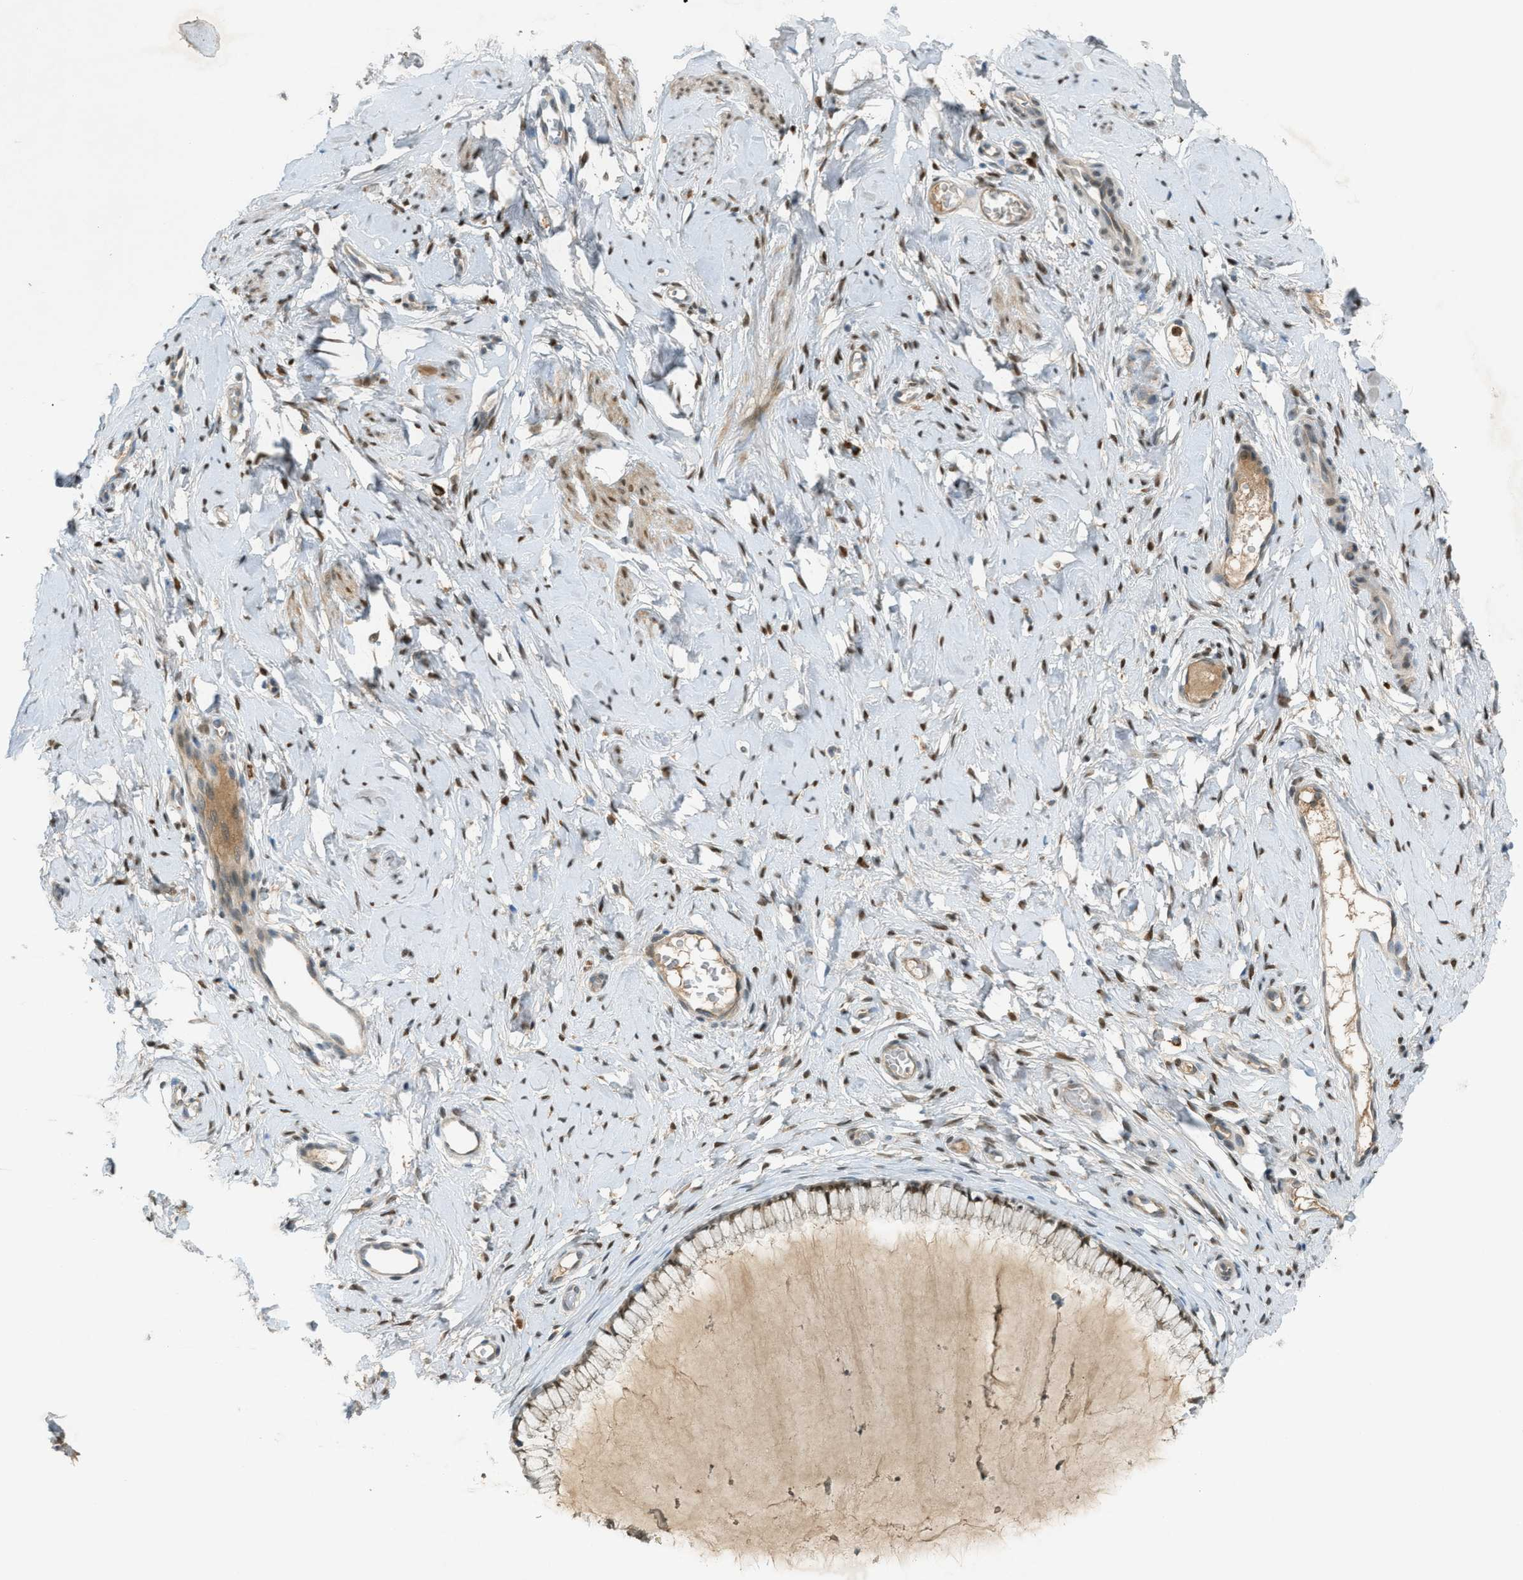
{"staining": {"intensity": "moderate", "quantity": ">75%", "location": "nuclear"}, "tissue": "cervix", "cell_type": "Glandular cells", "image_type": "normal", "snomed": [{"axis": "morphology", "description": "Normal tissue, NOS"}, {"axis": "topography", "description": "Cervix"}], "caption": "Cervix stained with DAB immunohistochemistry displays medium levels of moderate nuclear expression in about >75% of glandular cells.", "gene": "DYRK1A", "patient": {"sex": "female", "age": 65}}